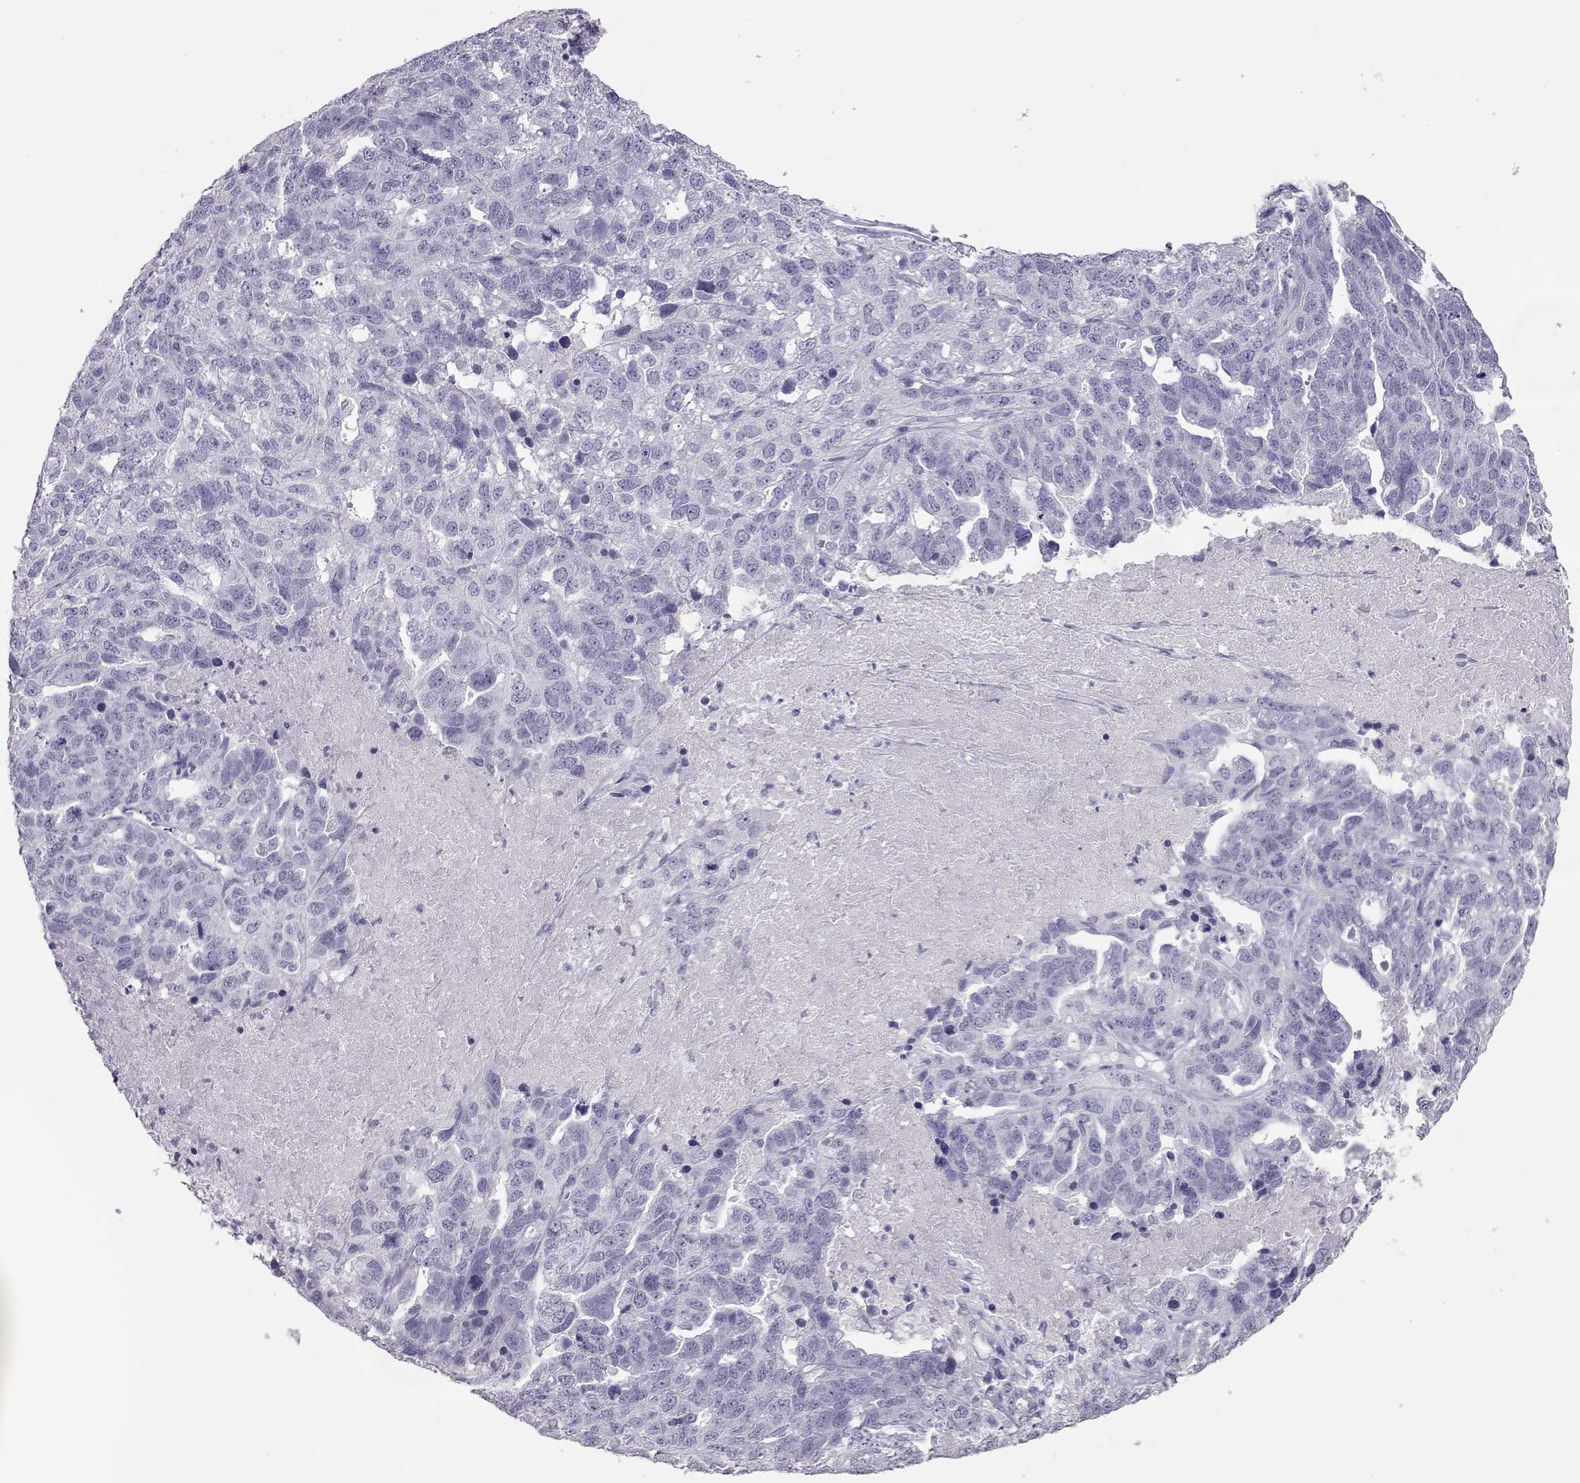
{"staining": {"intensity": "negative", "quantity": "none", "location": "none"}, "tissue": "ovarian cancer", "cell_type": "Tumor cells", "image_type": "cancer", "snomed": [{"axis": "morphology", "description": "Cystadenocarcinoma, serous, NOS"}, {"axis": "topography", "description": "Ovary"}], "caption": "Protein analysis of ovarian cancer (serous cystadenocarcinoma) demonstrates no significant staining in tumor cells.", "gene": "PMCH", "patient": {"sex": "female", "age": 71}}